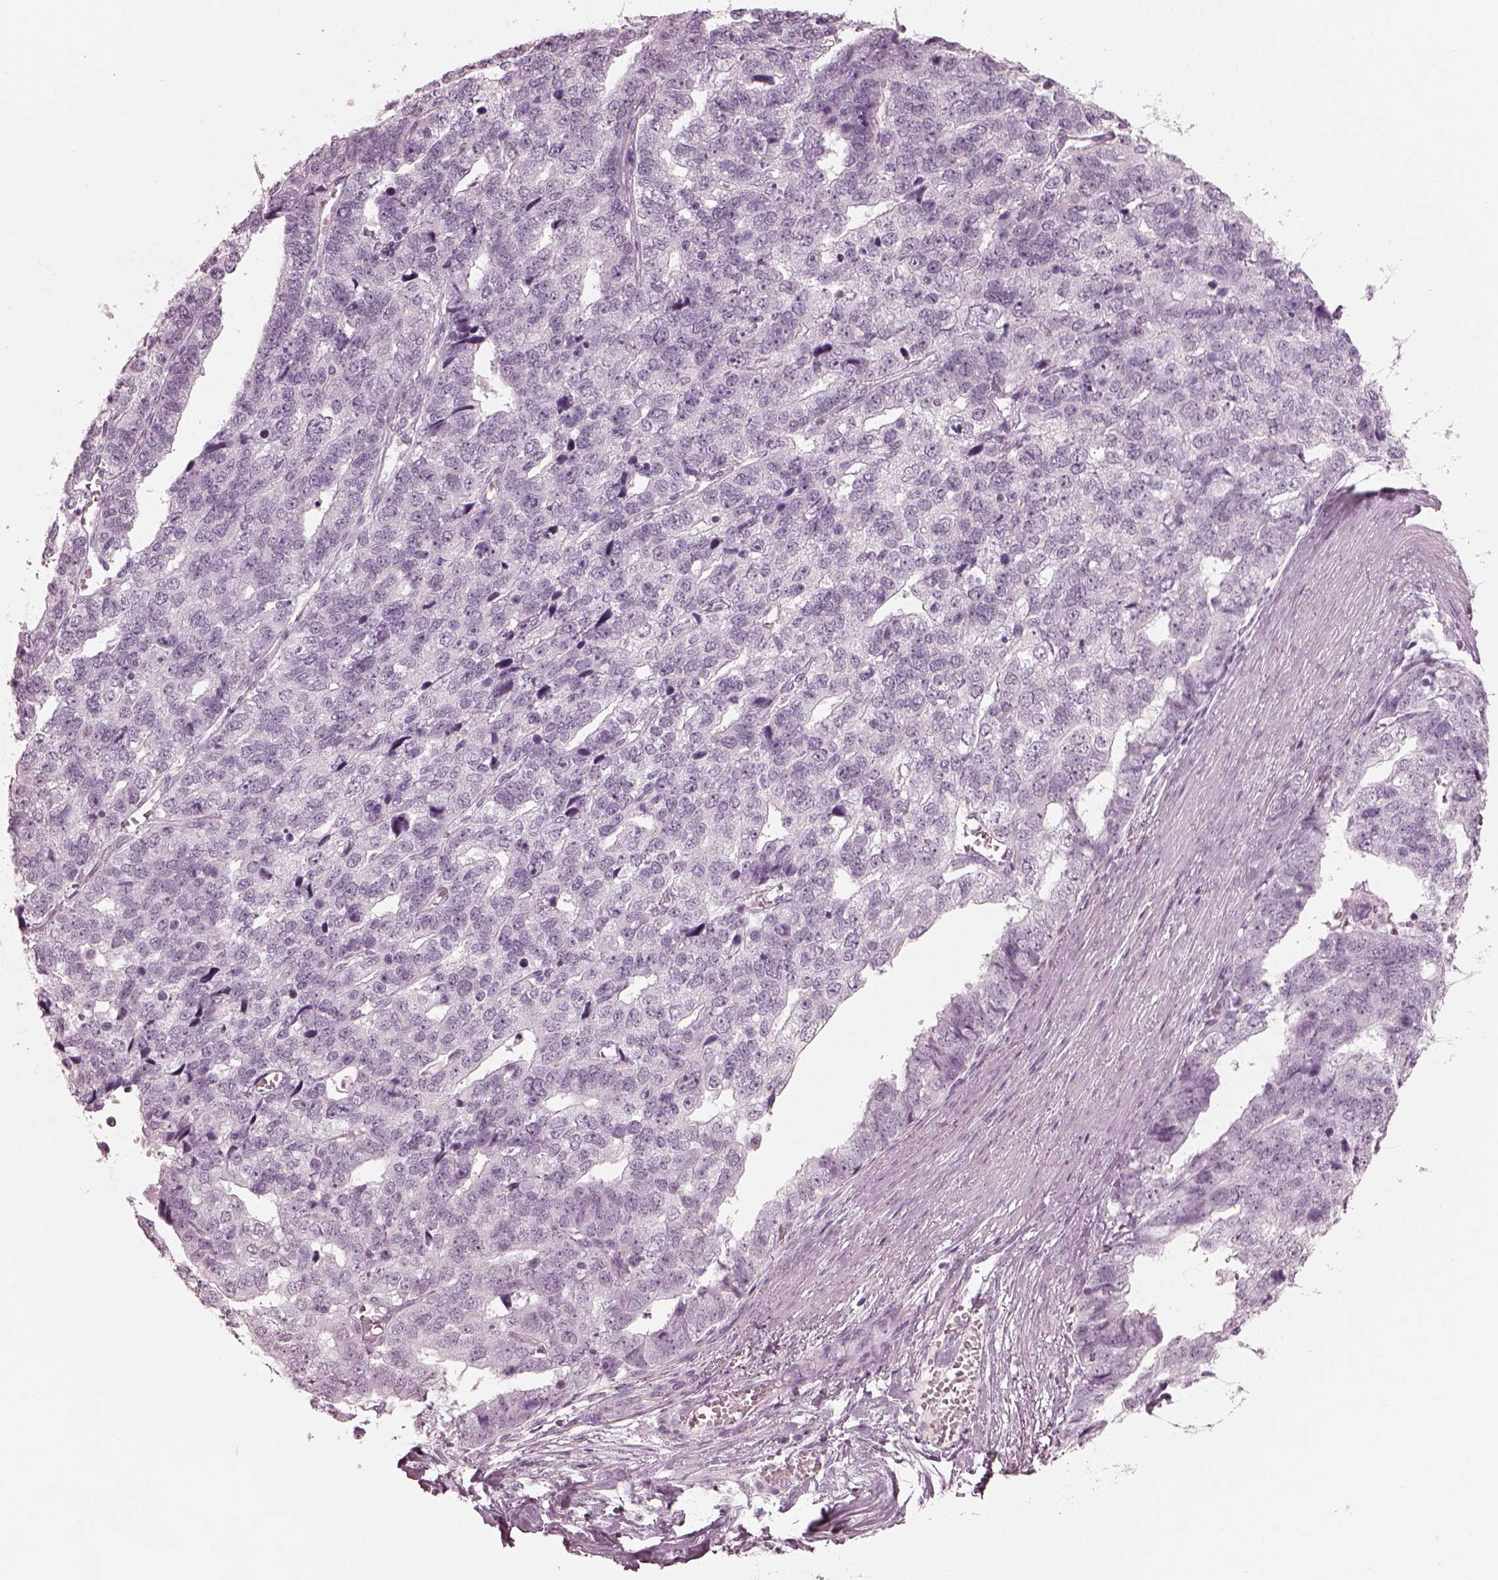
{"staining": {"intensity": "negative", "quantity": "none", "location": "none"}, "tissue": "stomach cancer", "cell_type": "Tumor cells", "image_type": "cancer", "snomed": [{"axis": "morphology", "description": "Adenocarcinoma, NOS"}, {"axis": "topography", "description": "Stomach"}], "caption": "An IHC histopathology image of adenocarcinoma (stomach) is shown. There is no staining in tumor cells of adenocarcinoma (stomach).", "gene": "C2orf81", "patient": {"sex": "male", "age": 69}}